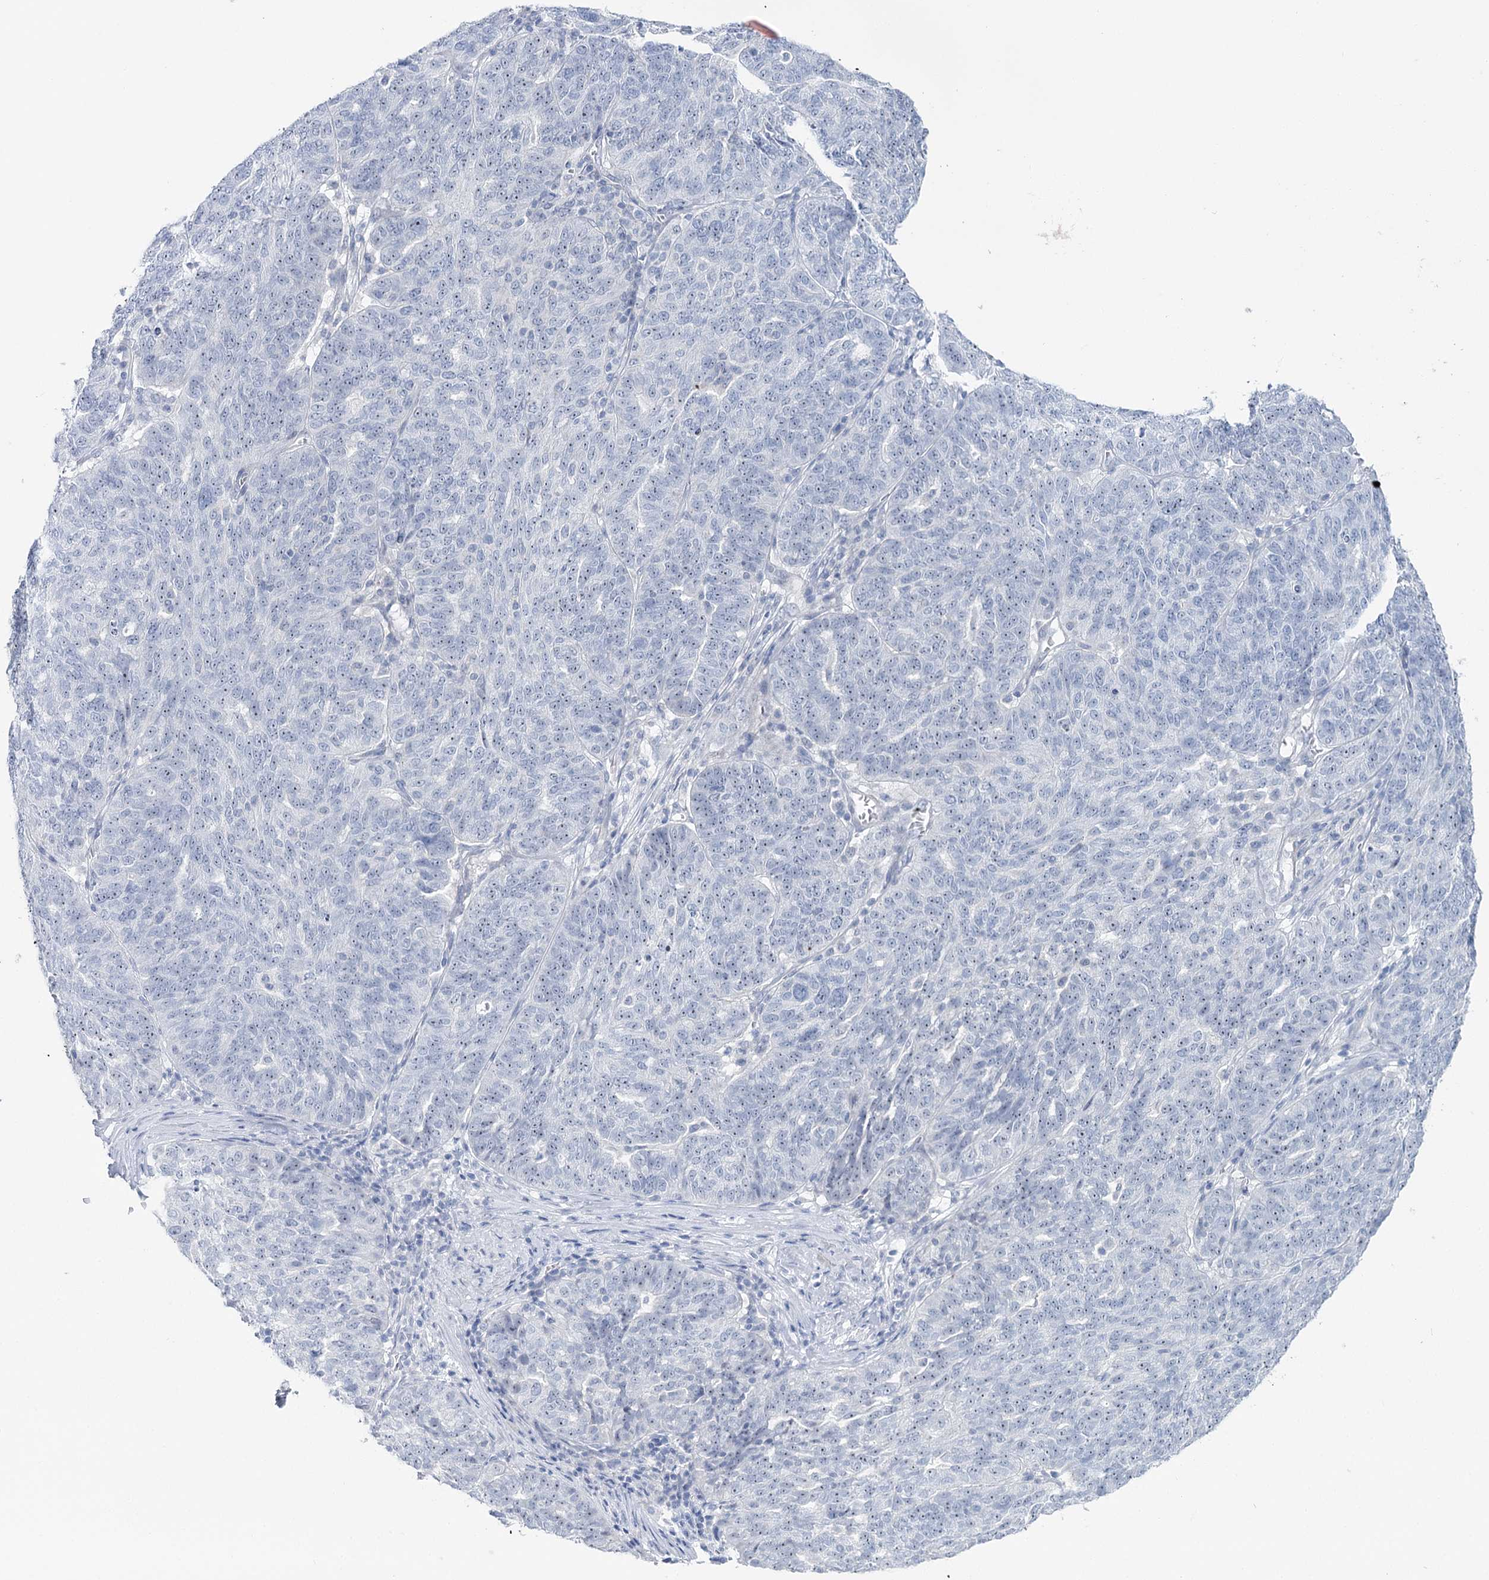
{"staining": {"intensity": "negative", "quantity": "none", "location": "none"}, "tissue": "ovarian cancer", "cell_type": "Tumor cells", "image_type": "cancer", "snomed": [{"axis": "morphology", "description": "Cystadenocarcinoma, serous, NOS"}, {"axis": "topography", "description": "Ovary"}], "caption": "High power microscopy histopathology image of an immunohistochemistry micrograph of ovarian serous cystadenocarcinoma, revealing no significant expression in tumor cells.", "gene": "STEEP1", "patient": {"sex": "female", "age": 59}}